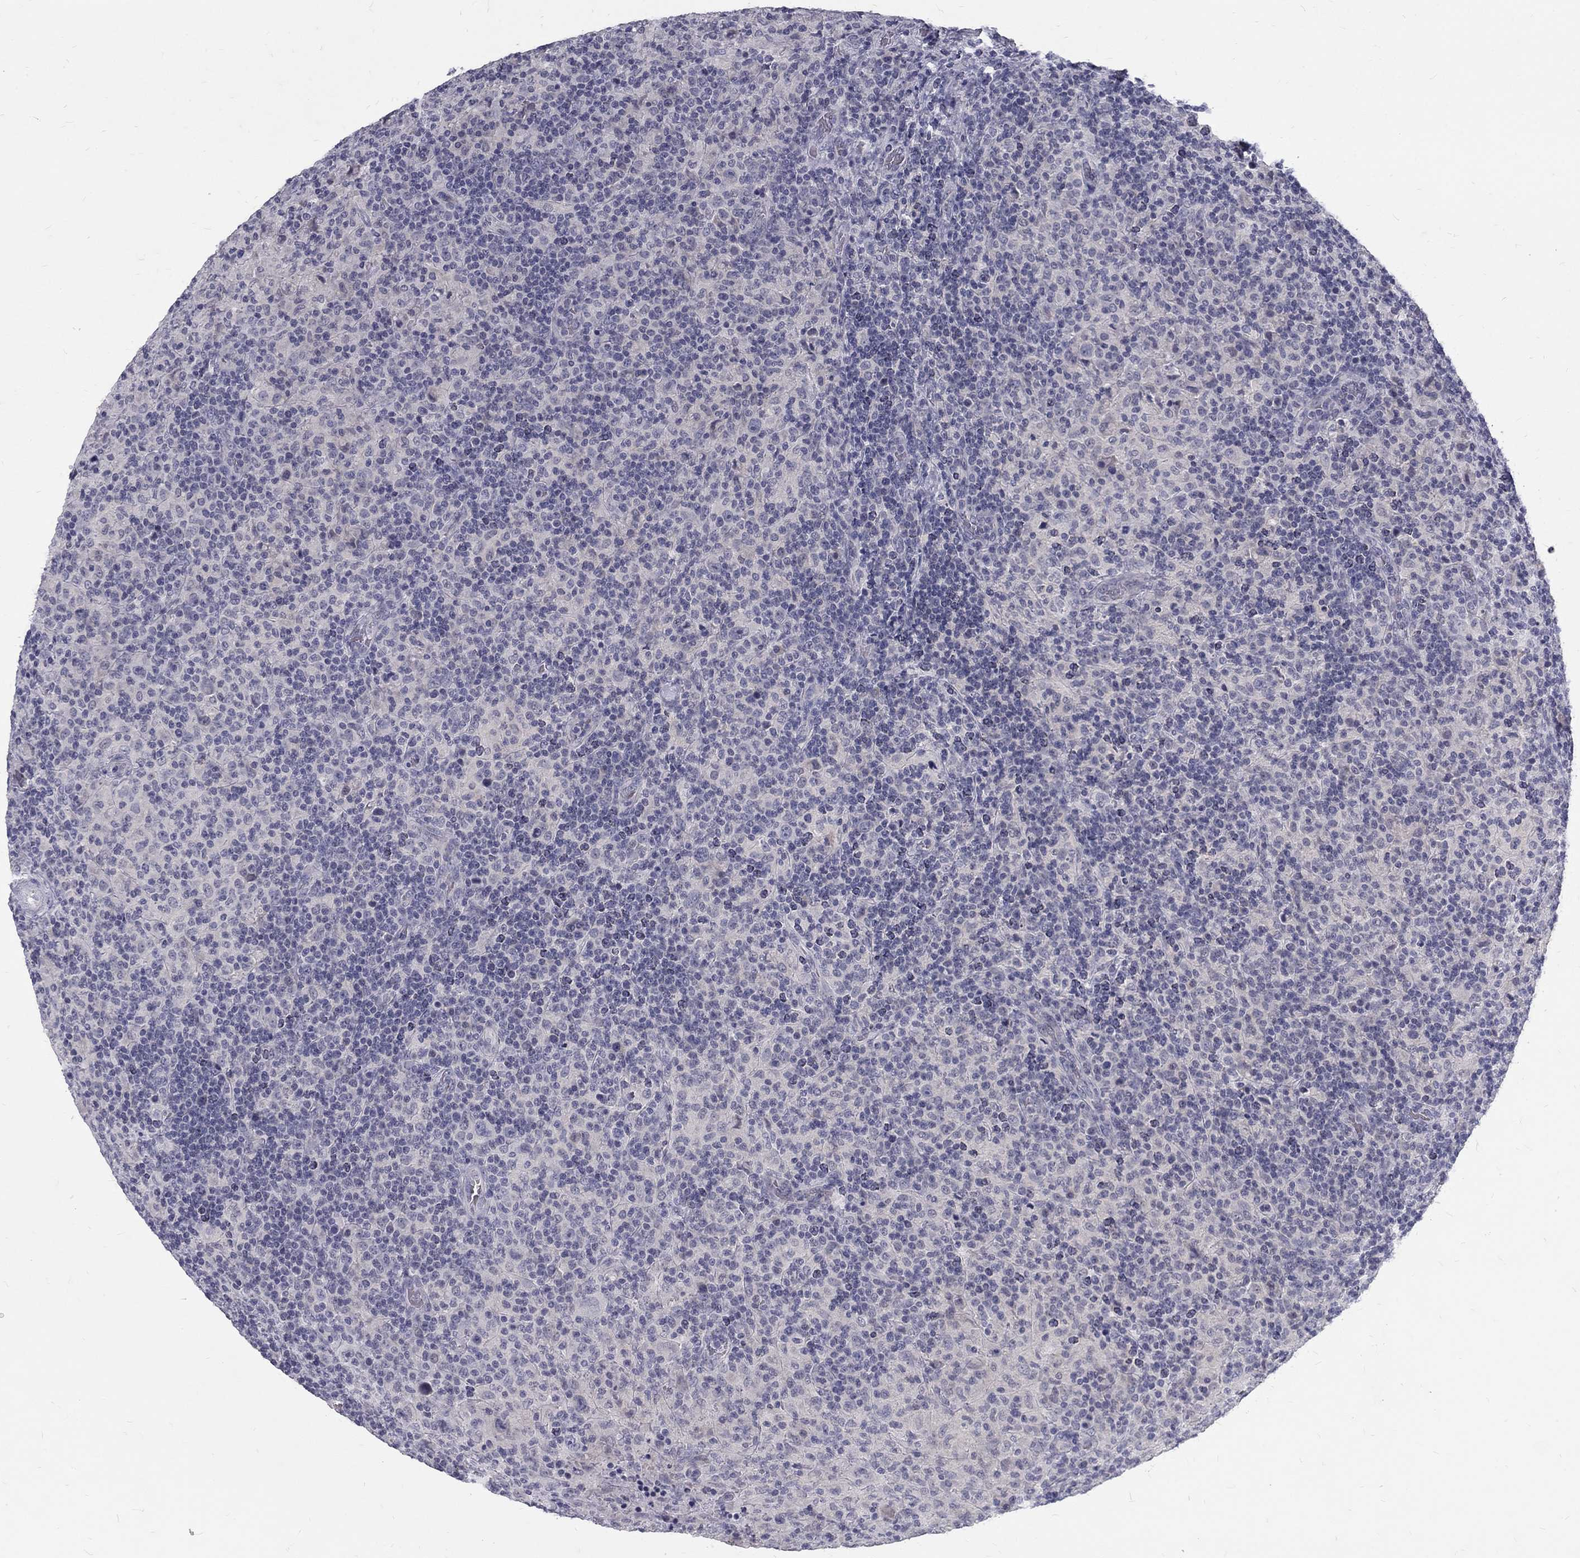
{"staining": {"intensity": "negative", "quantity": "none", "location": "none"}, "tissue": "lymphoma", "cell_type": "Tumor cells", "image_type": "cancer", "snomed": [{"axis": "morphology", "description": "Hodgkin's disease, NOS"}, {"axis": "topography", "description": "Lymph node"}], "caption": "A micrograph of Hodgkin's disease stained for a protein shows no brown staining in tumor cells.", "gene": "NOS1", "patient": {"sex": "male", "age": 70}}